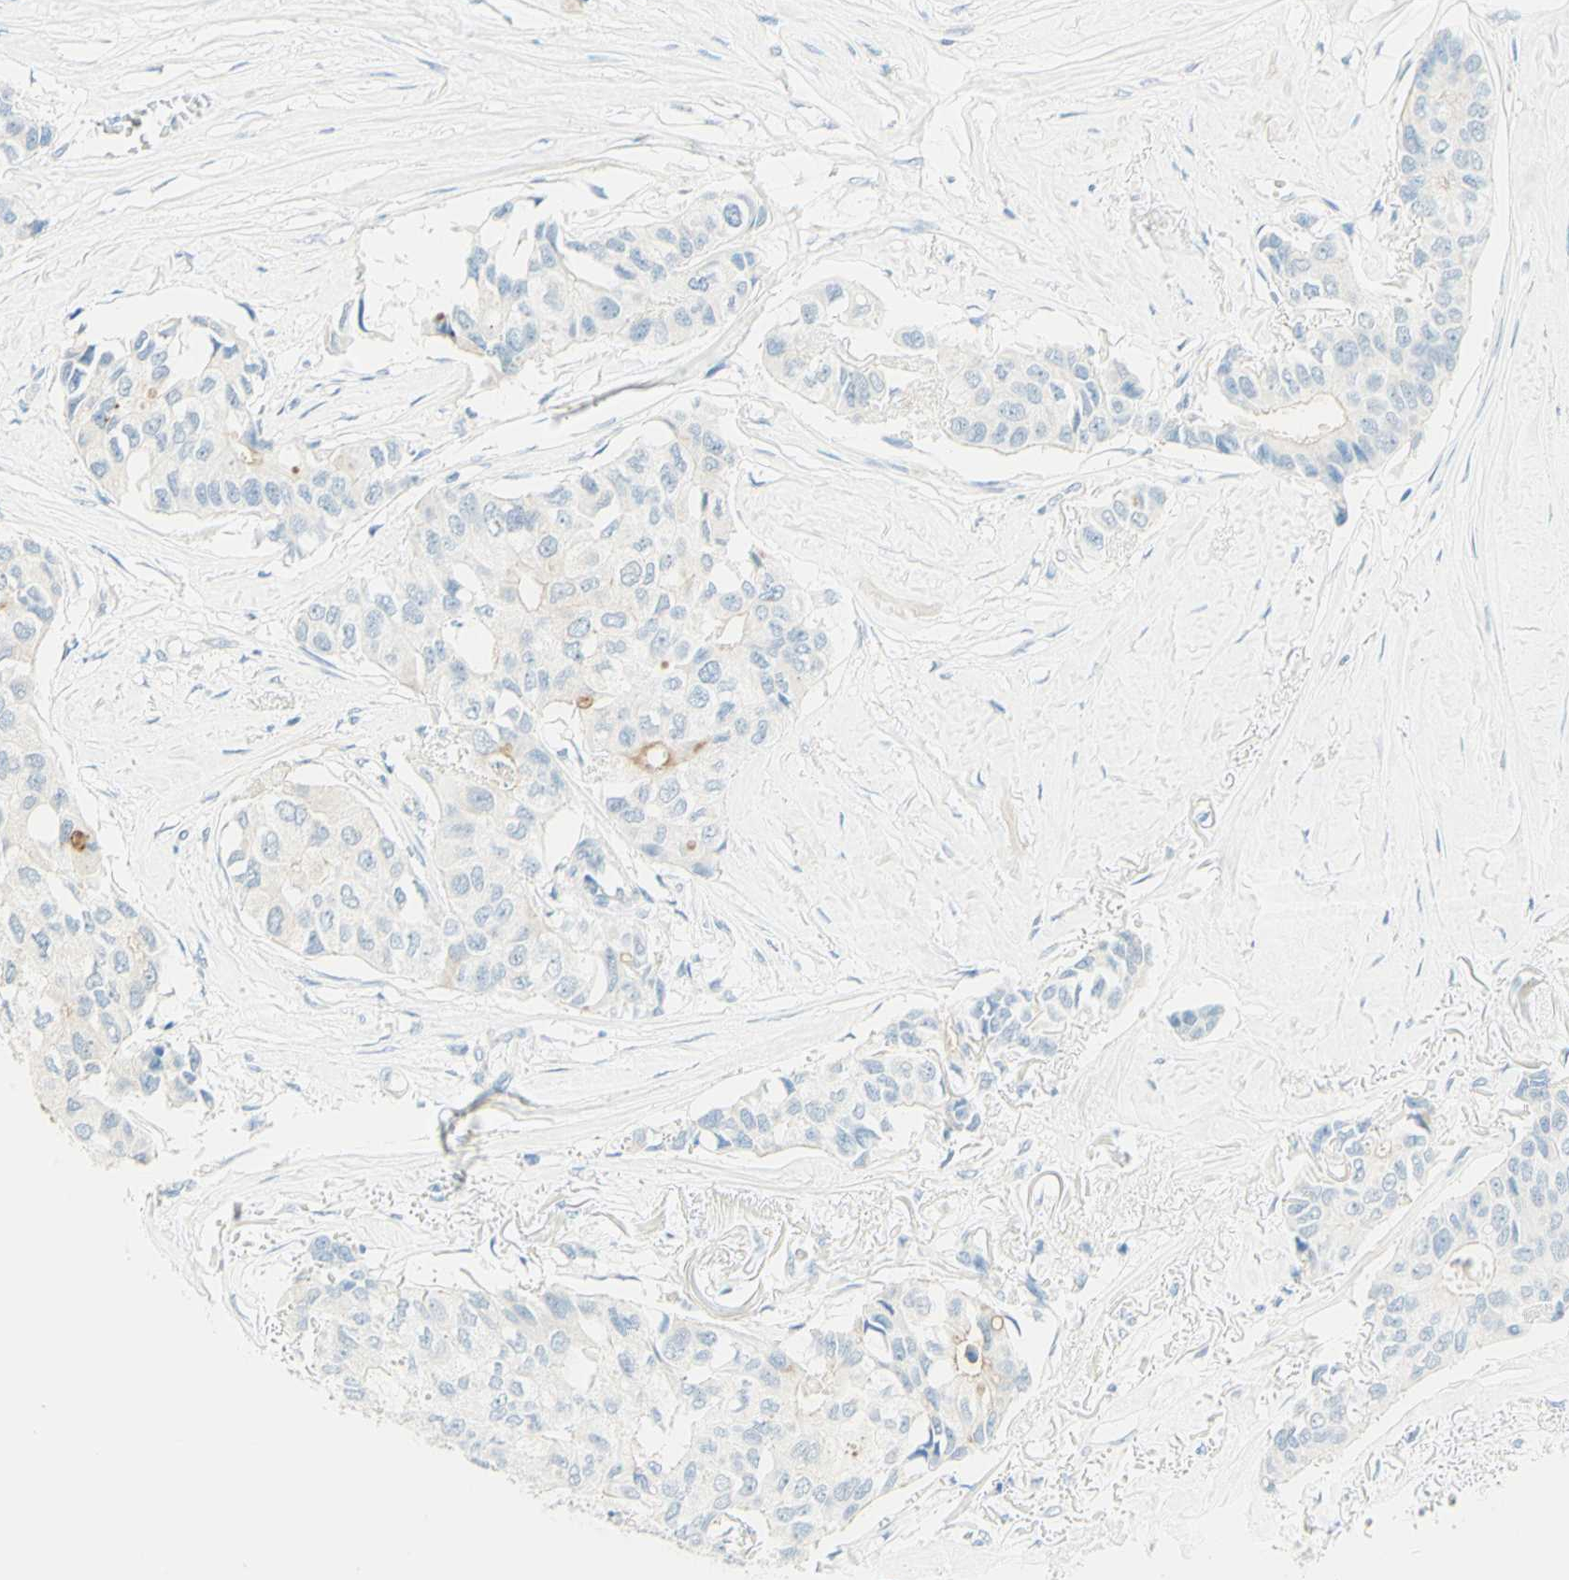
{"staining": {"intensity": "negative", "quantity": "none", "location": "none"}, "tissue": "breast cancer", "cell_type": "Tumor cells", "image_type": "cancer", "snomed": [{"axis": "morphology", "description": "Duct carcinoma"}, {"axis": "topography", "description": "Breast"}], "caption": "High magnification brightfield microscopy of breast intraductal carcinoma stained with DAB (brown) and counterstained with hematoxylin (blue): tumor cells show no significant staining.", "gene": "TMEM132D", "patient": {"sex": "female", "age": 80}}